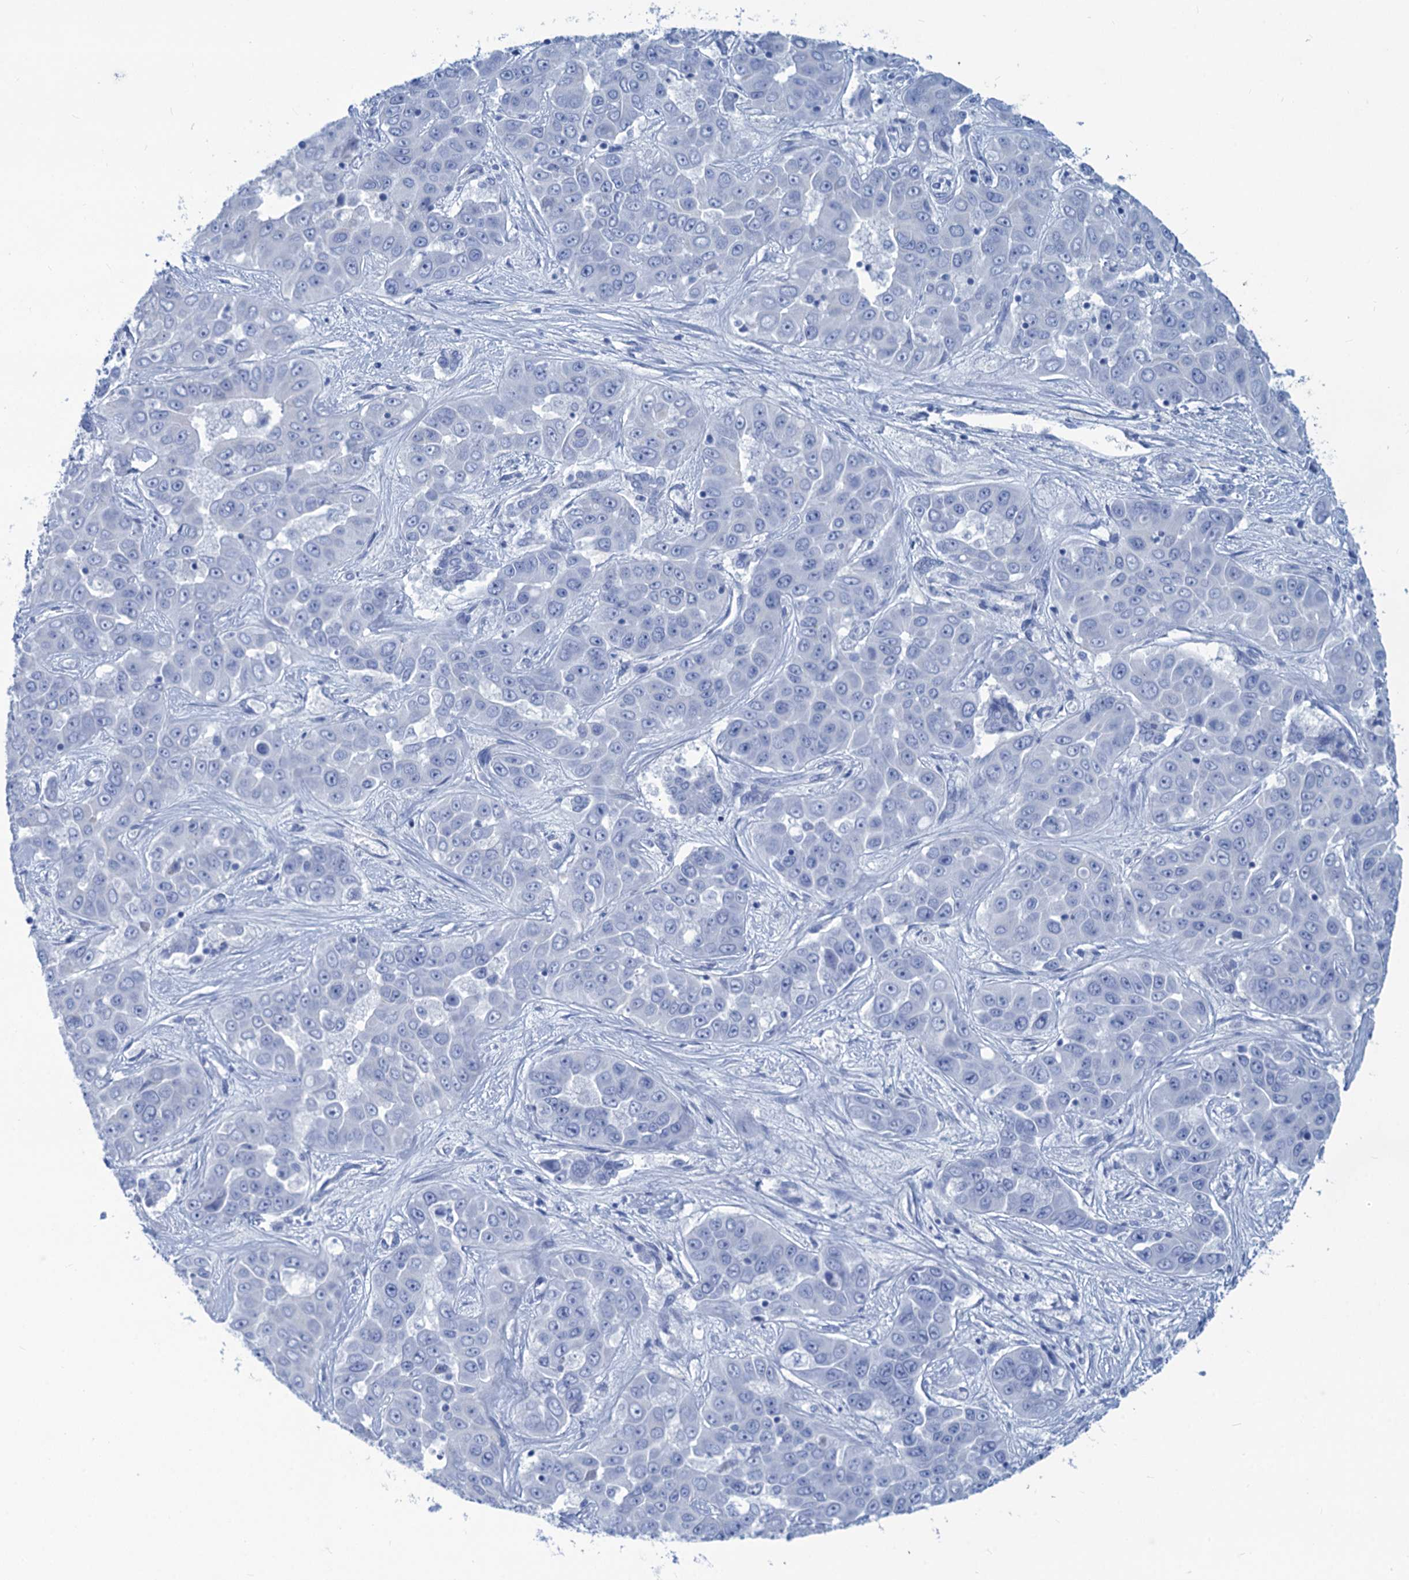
{"staining": {"intensity": "negative", "quantity": "none", "location": "none"}, "tissue": "liver cancer", "cell_type": "Tumor cells", "image_type": "cancer", "snomed": [{"axis": "morphology", "description": "Cholangiocarcinoma"}, {"axis": "topography", "description": "Liver"}], "caption": "High magnification brightfield microscopy of liver cancer stained with DAB (3,3'-diaminobenzidine) (brown) and counterstained with hematoxylin (blue): tumor cells show no significant staining.", "gene": "CABYR", "patient": {"sex": "female", "age": 52}}